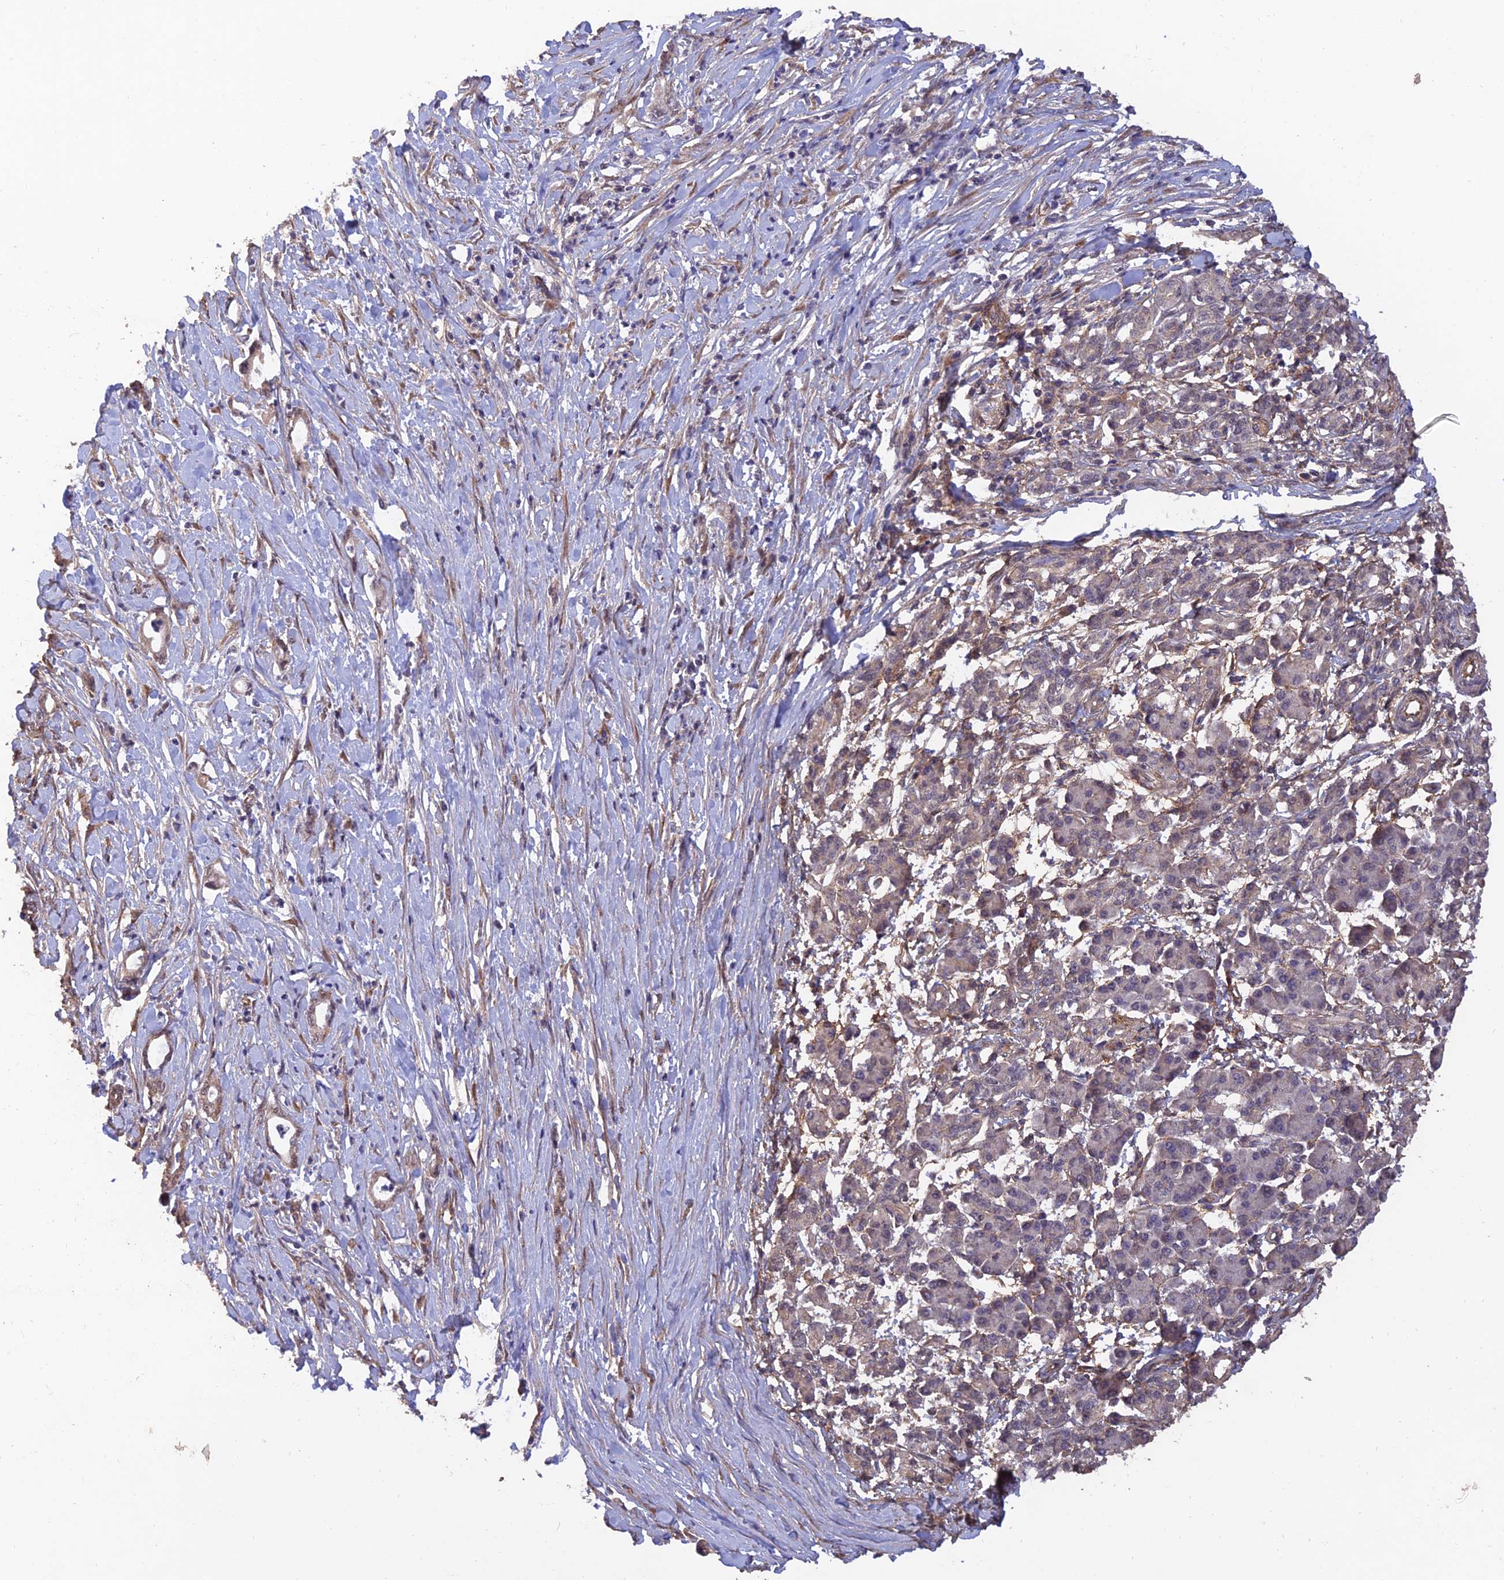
{"staining": {"intensity": "weak", "quantity": "<25%", "location": "cytoplasmic/membranous"}, "tissue": "pancreatic cancer", "cell_type": "Tumor cells", "image_type": "cancer", "snomed": [{"axis": "morphology", "description": "Normal tissue, NOS"}, {"axis": "morphology", "description": "Adenocarcinoma, NOS"}, {"axis": "topography", "description": "Pancreas"}], "caption": "This is an IHC image of human pancreatic cancer. There is no staining in tumor cells.", "gene": "PAGR1", "patient": {"sex": "female", "age": 55}}